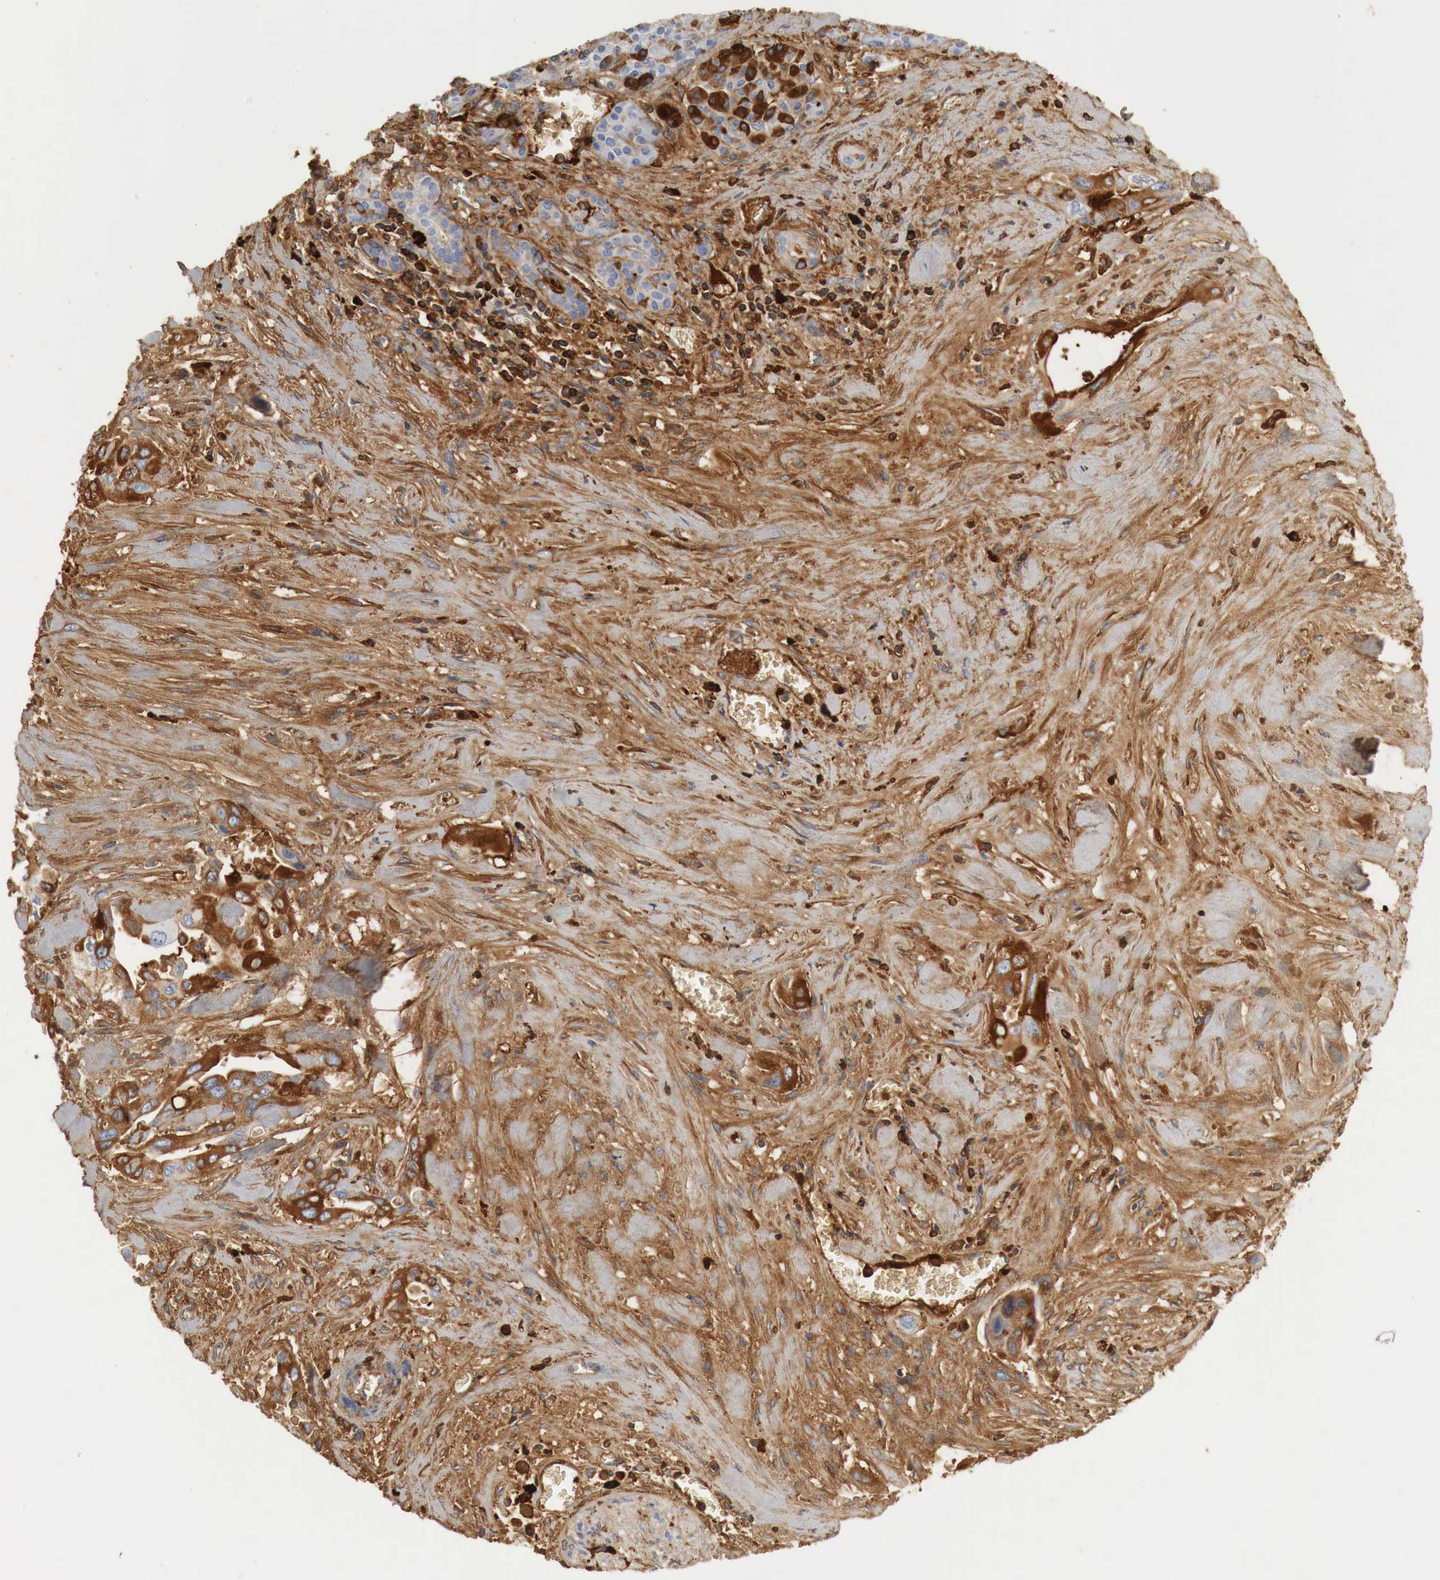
{"staining": {"intensity": "strong", "quantity": ">75%", "location": "cytoplasmic/membranous"}, "tissue": "pancreatic cancer", "cell_type": "Tumor cells", "image_type": "cancer", "snomed": [{"axis": "morphology", "description": "Adenocarcinoma, NOS"}, {"axis": "topography", "description": "Pancreas"}], "caption": "Strong cytoplasmic/membranous positivity is seen in approximately >75% of tumor cells in pancreatic cancer.", "gene": "IGLC3", "patient": {"sex": "male", "age": 77}}